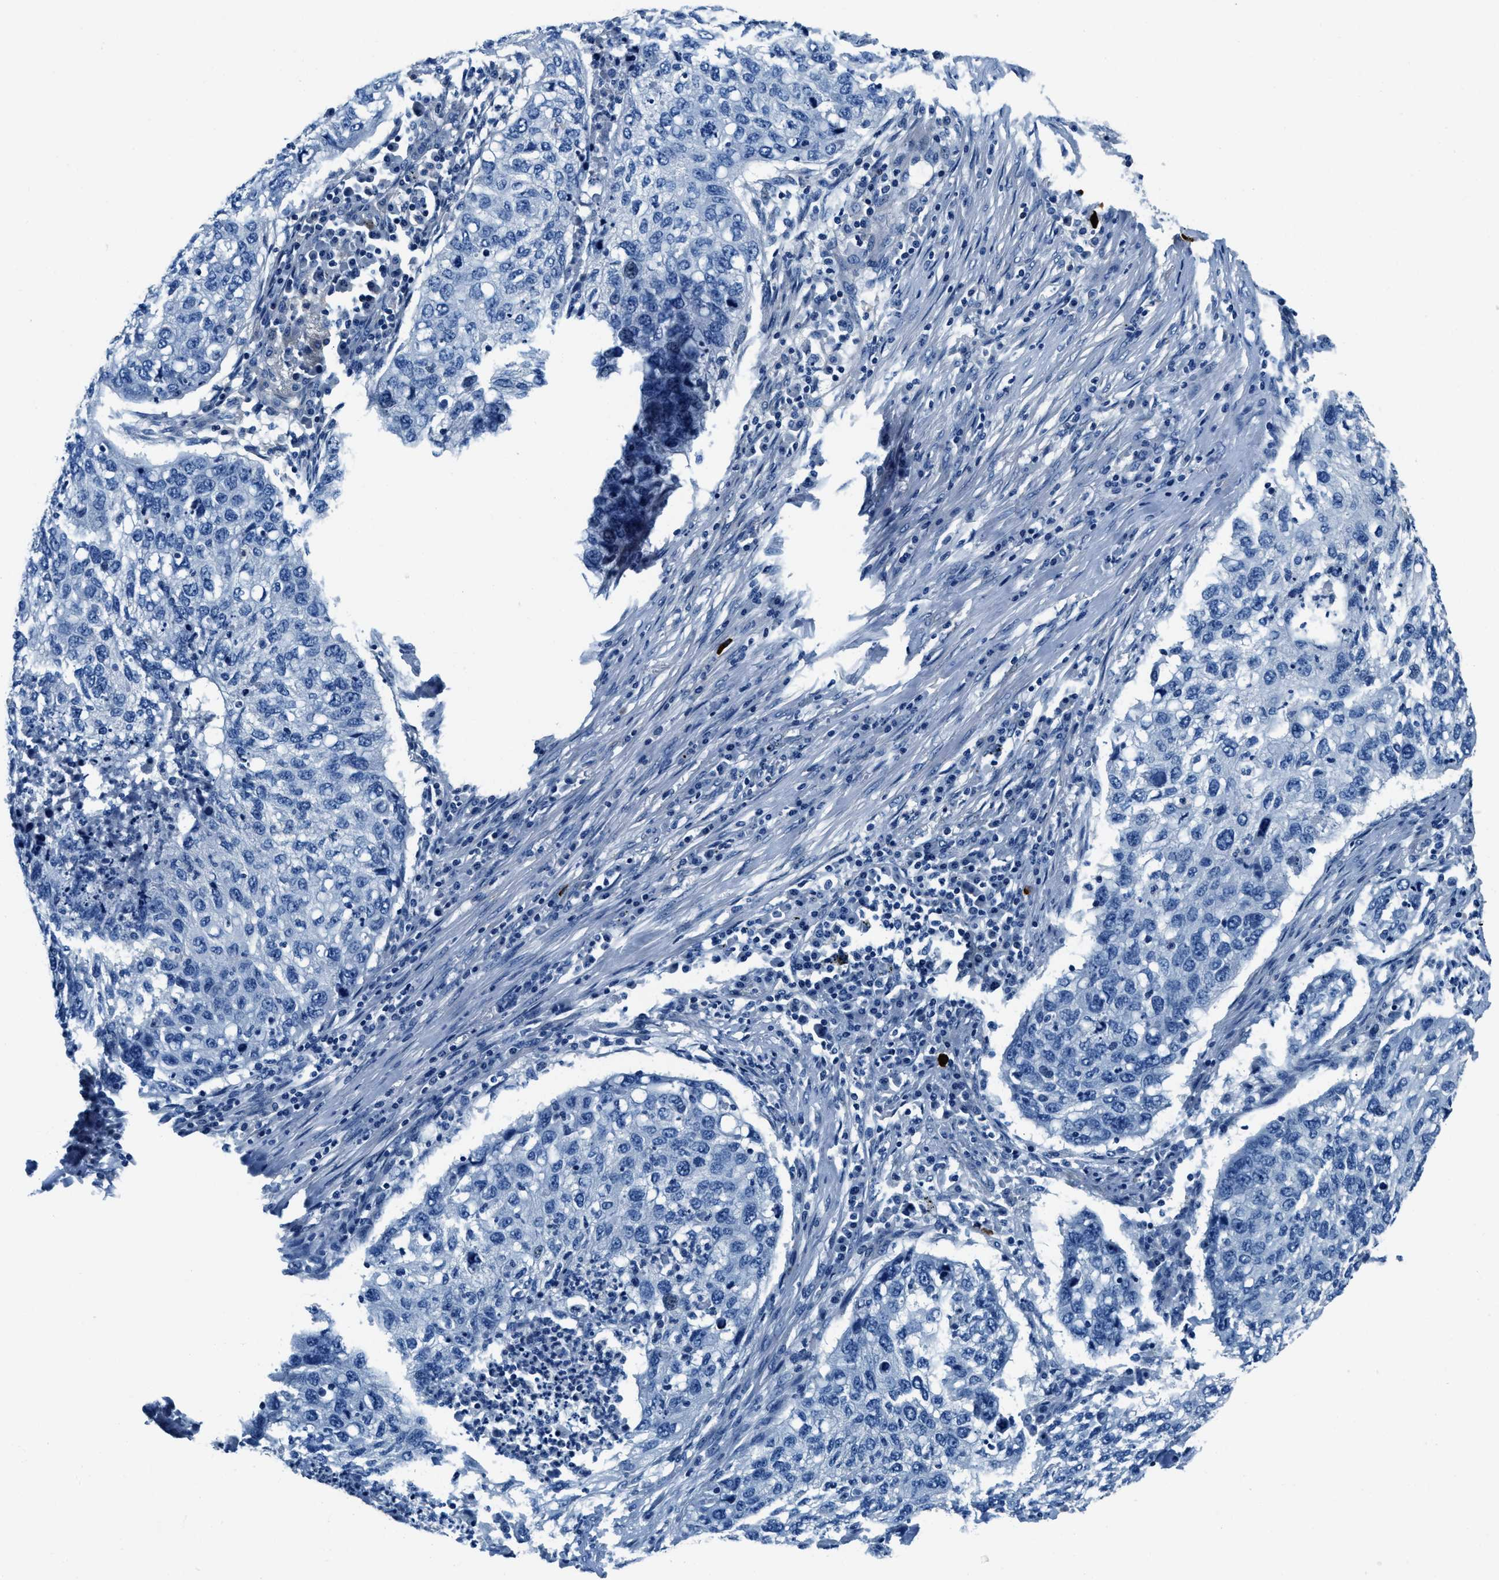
{"staining": {"intensity": "negative", "quantity": "none", "location": "none"}, "tissue": "lung cancer", "cell_type": "Tumor cells", "image_type": "cancer", "snomed": [{"axis": "morphology", "description": "Squamous cell carcinoma, NOS"}, {"axis": "topography", "description": "Lung"}], "caption": "Photomicrograph shows no significant protein positivity in tumor cells of lung squamous cell carcinoma. The staining was performed using DAB to visualize the protein expression in brown, while the nuclei were stained in blue with hematoxylin (Magnification: 20x).", "gene": "TMEM186", "patient": {"sex": "female", "age": 63}}